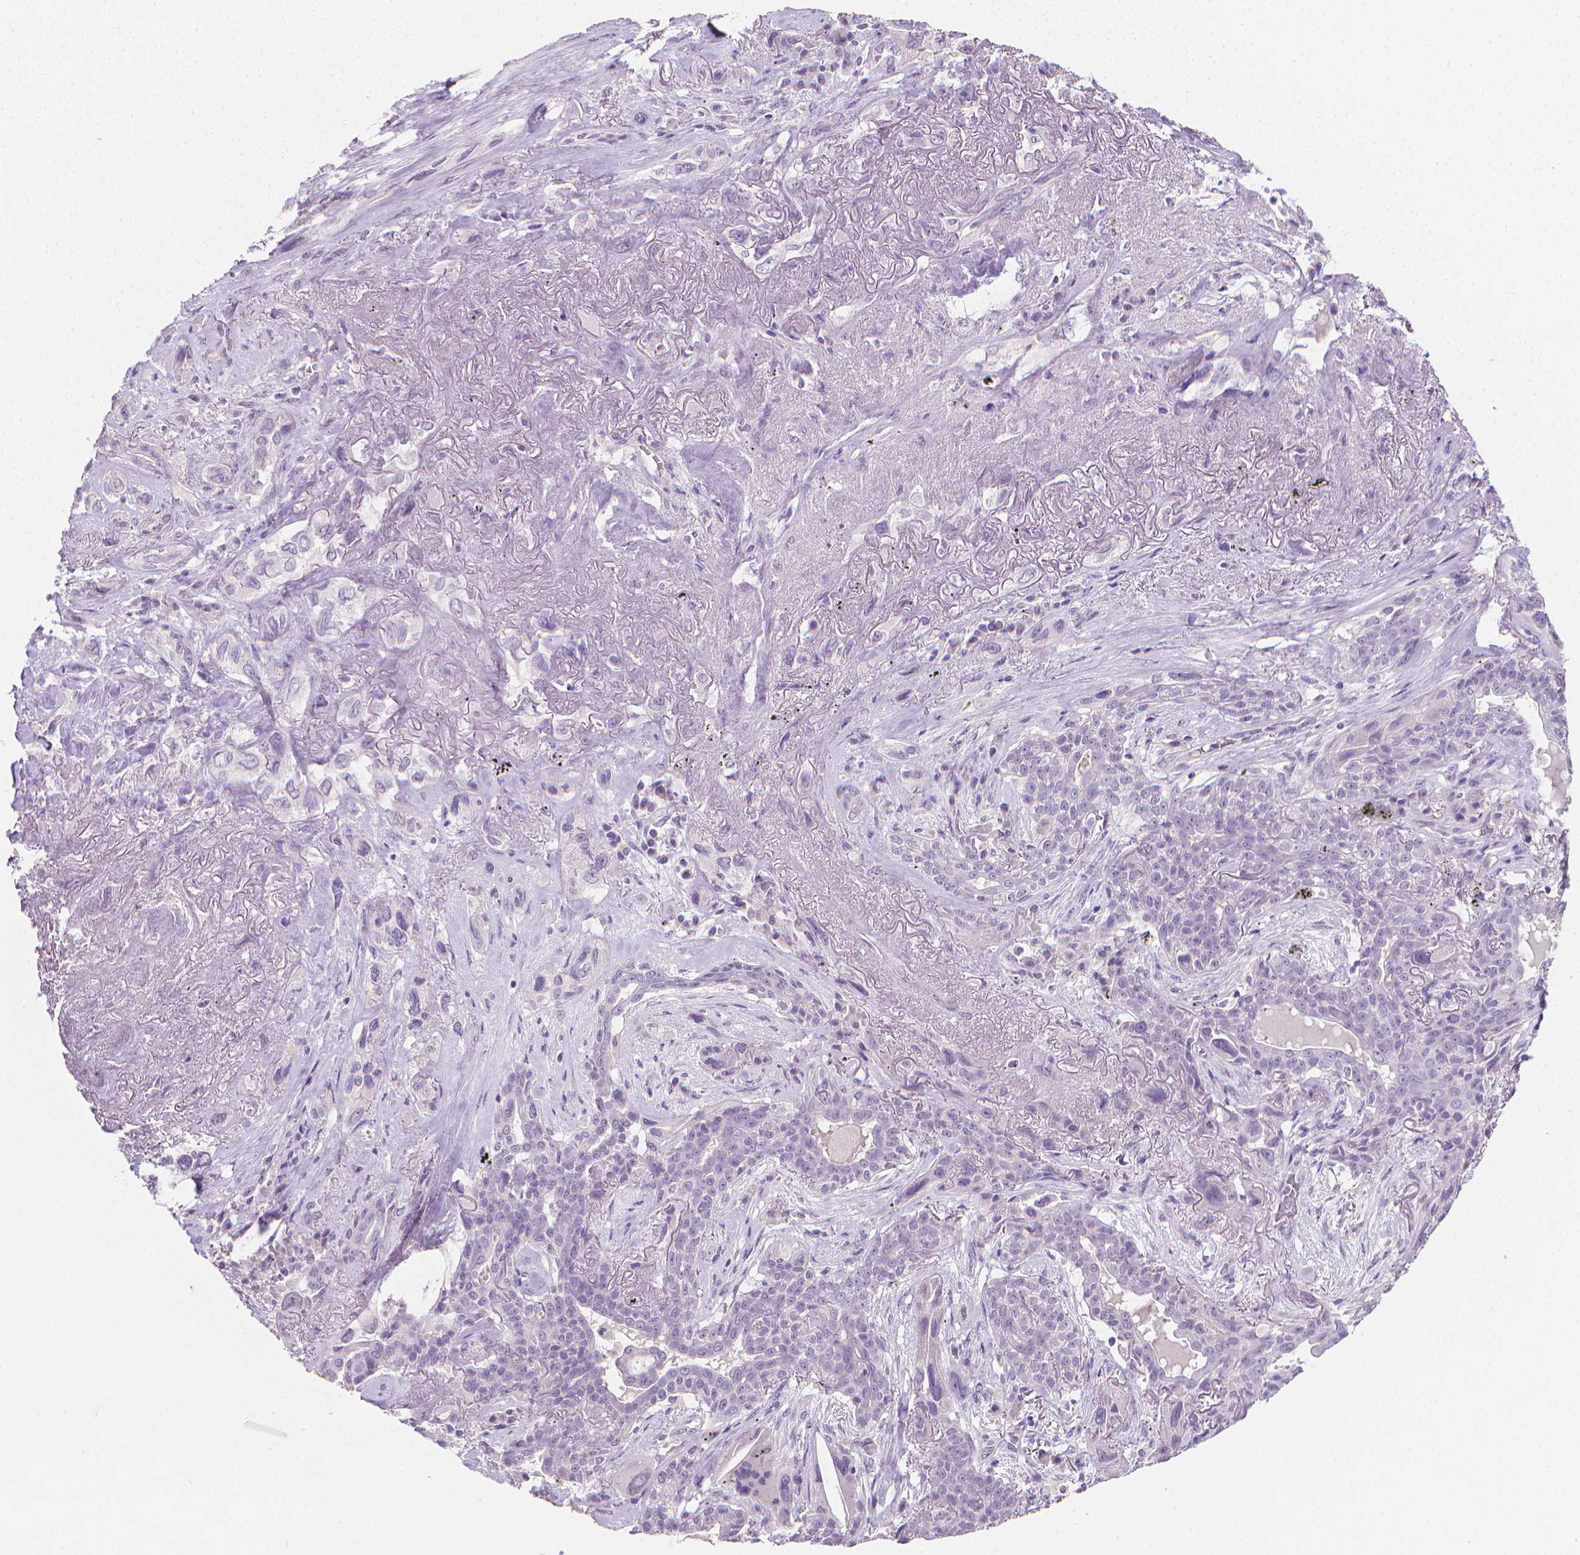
{"staining": {"intensity": "negative", "quantity": "none", "location": "none"}, "tissue": "lung cancer", "cell_type": "Tumor cells", "image_type": "cancer", "snomed": [{"axis": "morphology", "description": "Squamous cell carcinoma, NOS"}, {"axis": "topography", "description": "Lung"}], "caption": "An immunohistochemistry (IHC) photomicrograph of lung squamous cell carcinoma is shown. There is no staining in tumor cells of lung squamous cell carcinoma.", "gene": "TNNI2", "patient": {"sex": "female", "age": 70}}